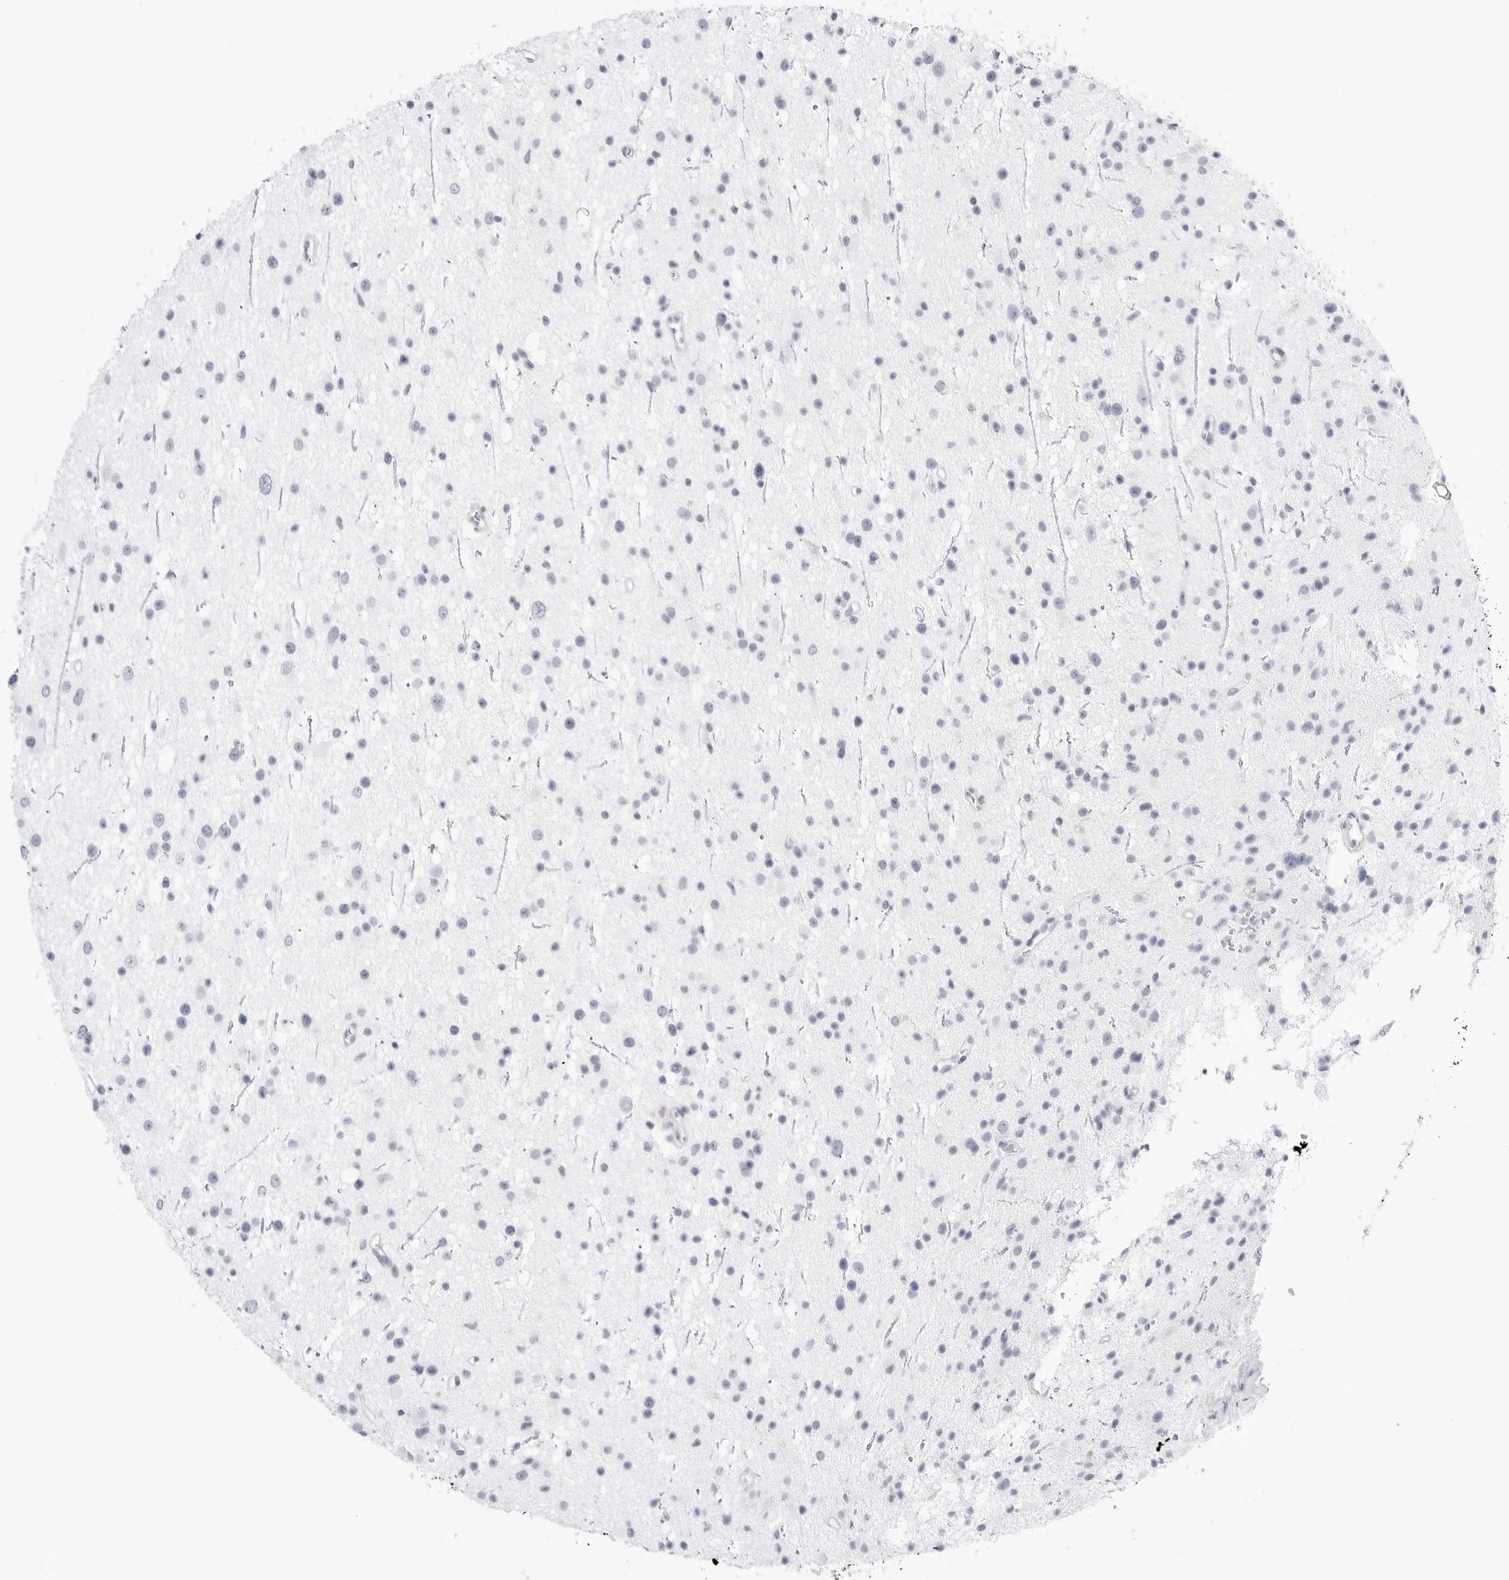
{"staining": {"intensity": "negative", "quantity": "none", "location": "none"}, "tissue": "glioma", "cell_type": "Tumor cells", "image_type": "cancer", "snomed": [{"axis": "morphology", "description": "Glioma, malignant, Low grade"}, {"axis": "topography", "description": "Cerebral cortex"}], "caption": "Tumor cells are negative for brown protein staining in glioma. Brightfield microscopy of IHC stained with DAB (3,3'-diaminobenzidine) (brown) and hematoxylin (blue), captured at high magnification.", "gene": "THEM4", "patient": {"sex": "female", "age": 39}}